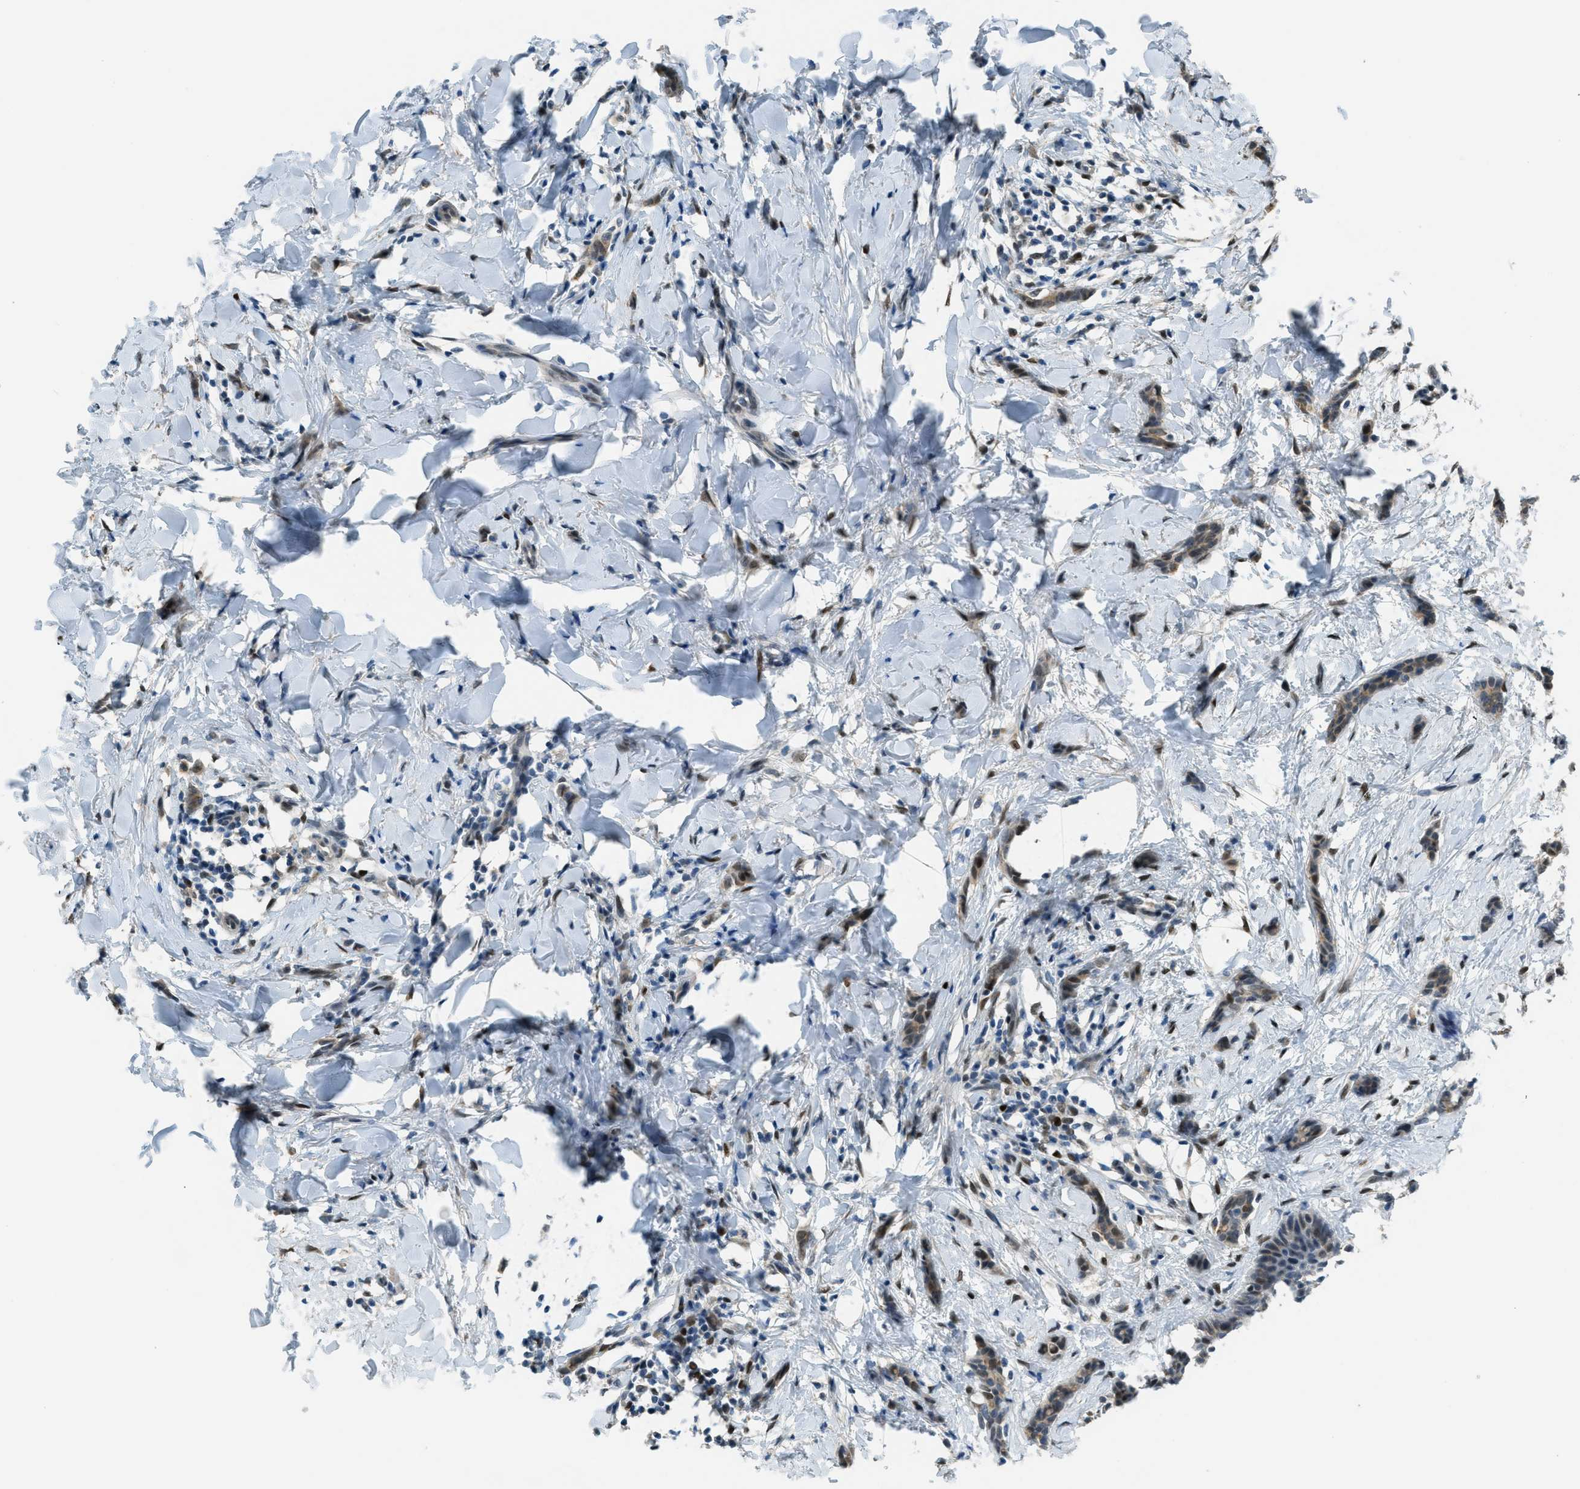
{"staining": {"intensity": "weak", "quantity": ">75%", "location": "cytoplasmic/membranous"}, "tissue": "breast cancer", "cell_type": "Tumor cells", "image_type": "cancer", "snomed": [{"axis": "morphology", "description": "Lobular carcinoma"}, {"axis": "topography", "description": "Skin"}, {"axis": "topography", "description": "Breast"}], "caption": "This photomicrograph shows IHC staining of human breast lobular carcinoma, with low weak cytoplasmic/membranous staining in approximately >75% of tumor cells.", "gene": "TCF3", "patient": {"sex": "female", "age": 46}}